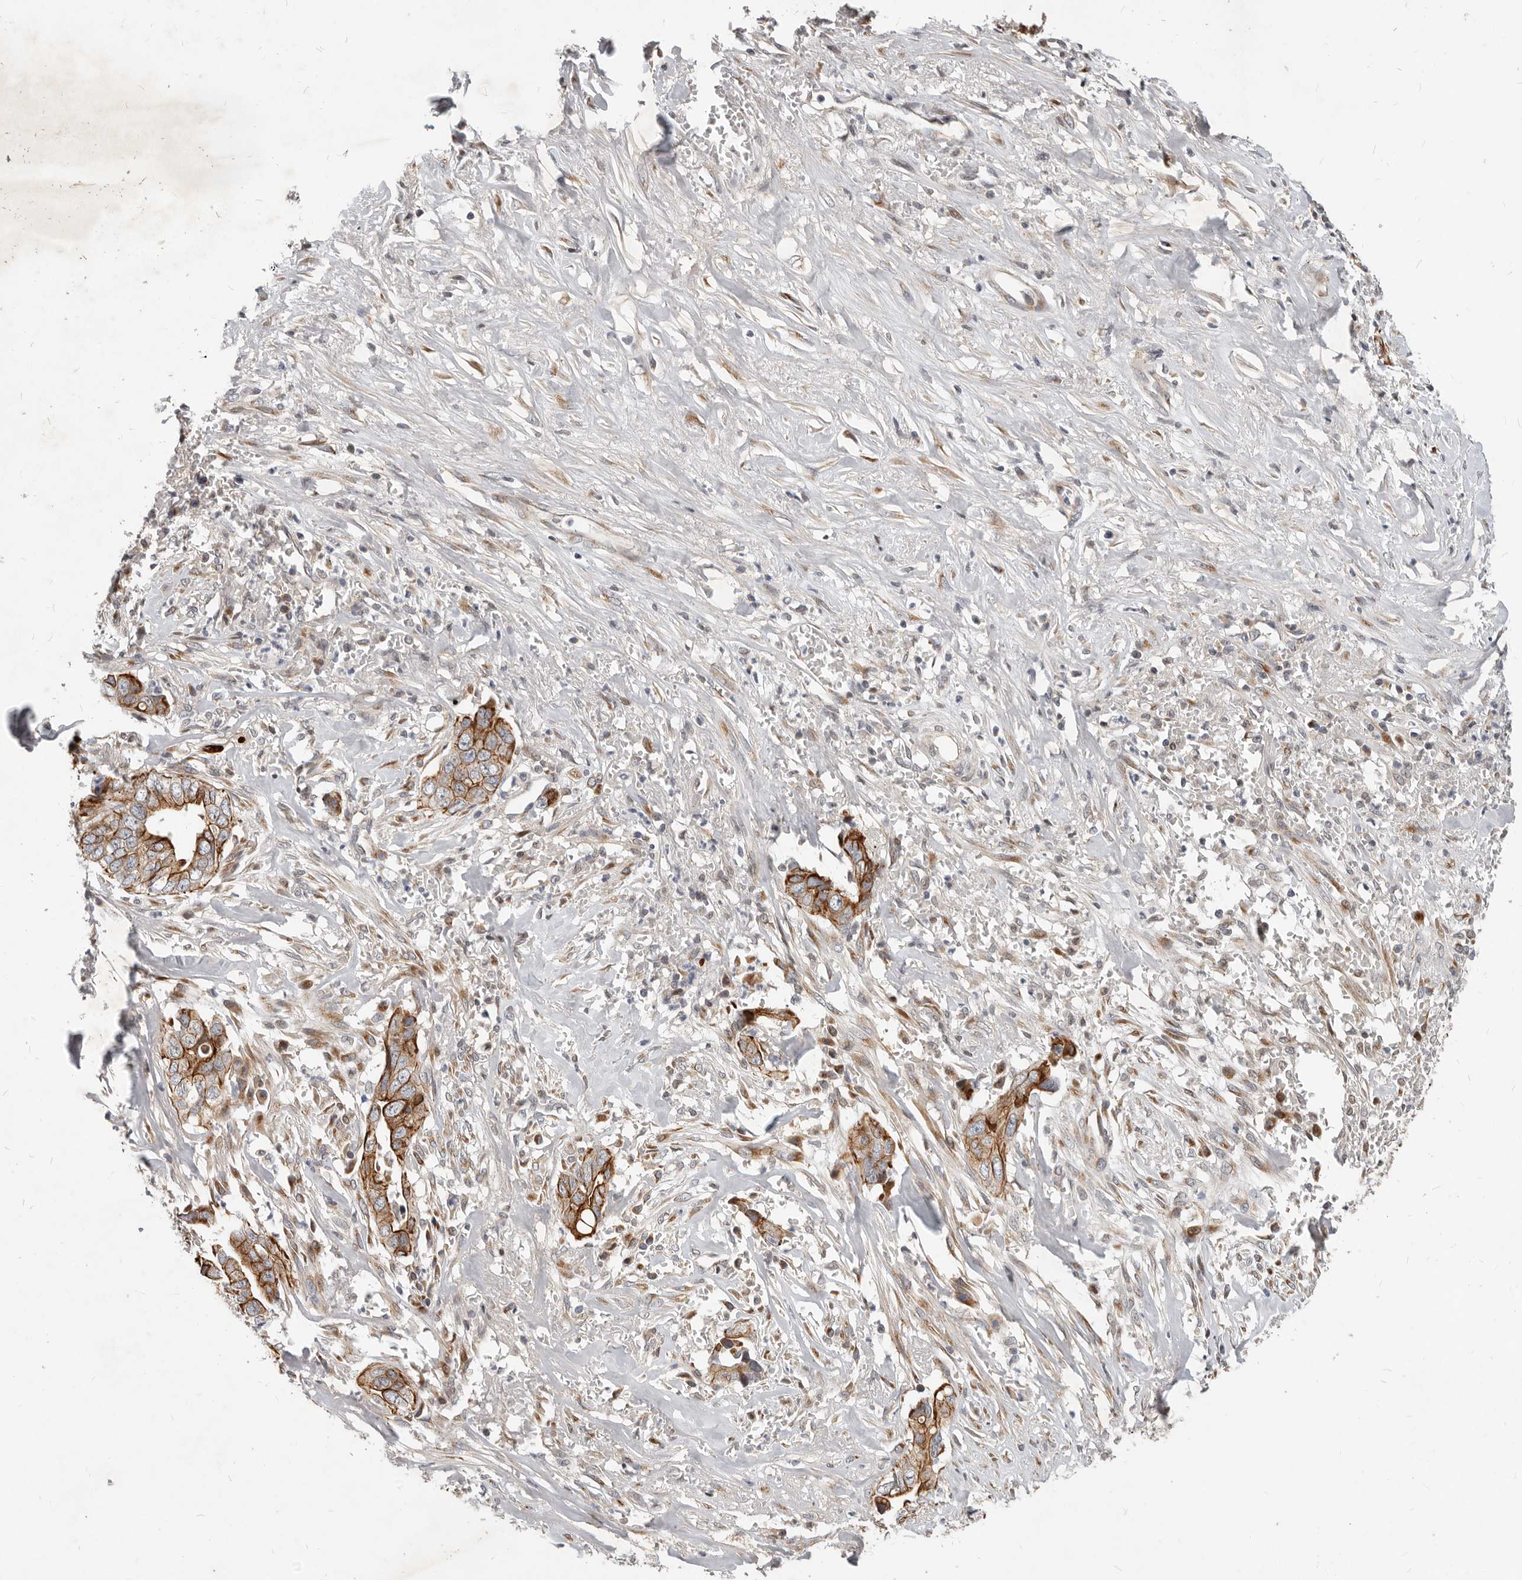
{"staining": {"intensity": "strong", "quantity": ">75%", "location": "cytoplasmic/membranous"}, "tissue": "liver cancer", "cell_type": "Tumor cells", "image_type": "cancer", "snomed": [{"axis": "morphology", "description": "Cholangiocarcinoma"}, {"axis": "topography", "description": "Liver"}], "caption": "Protein expression analysis of liver cholangiocarcinoma displays strong cytoplasmic/membranous positivity in about >75% of tumor cells.", "gene": "NPY4R", "patient": {"sex": "female", "age": 79}}